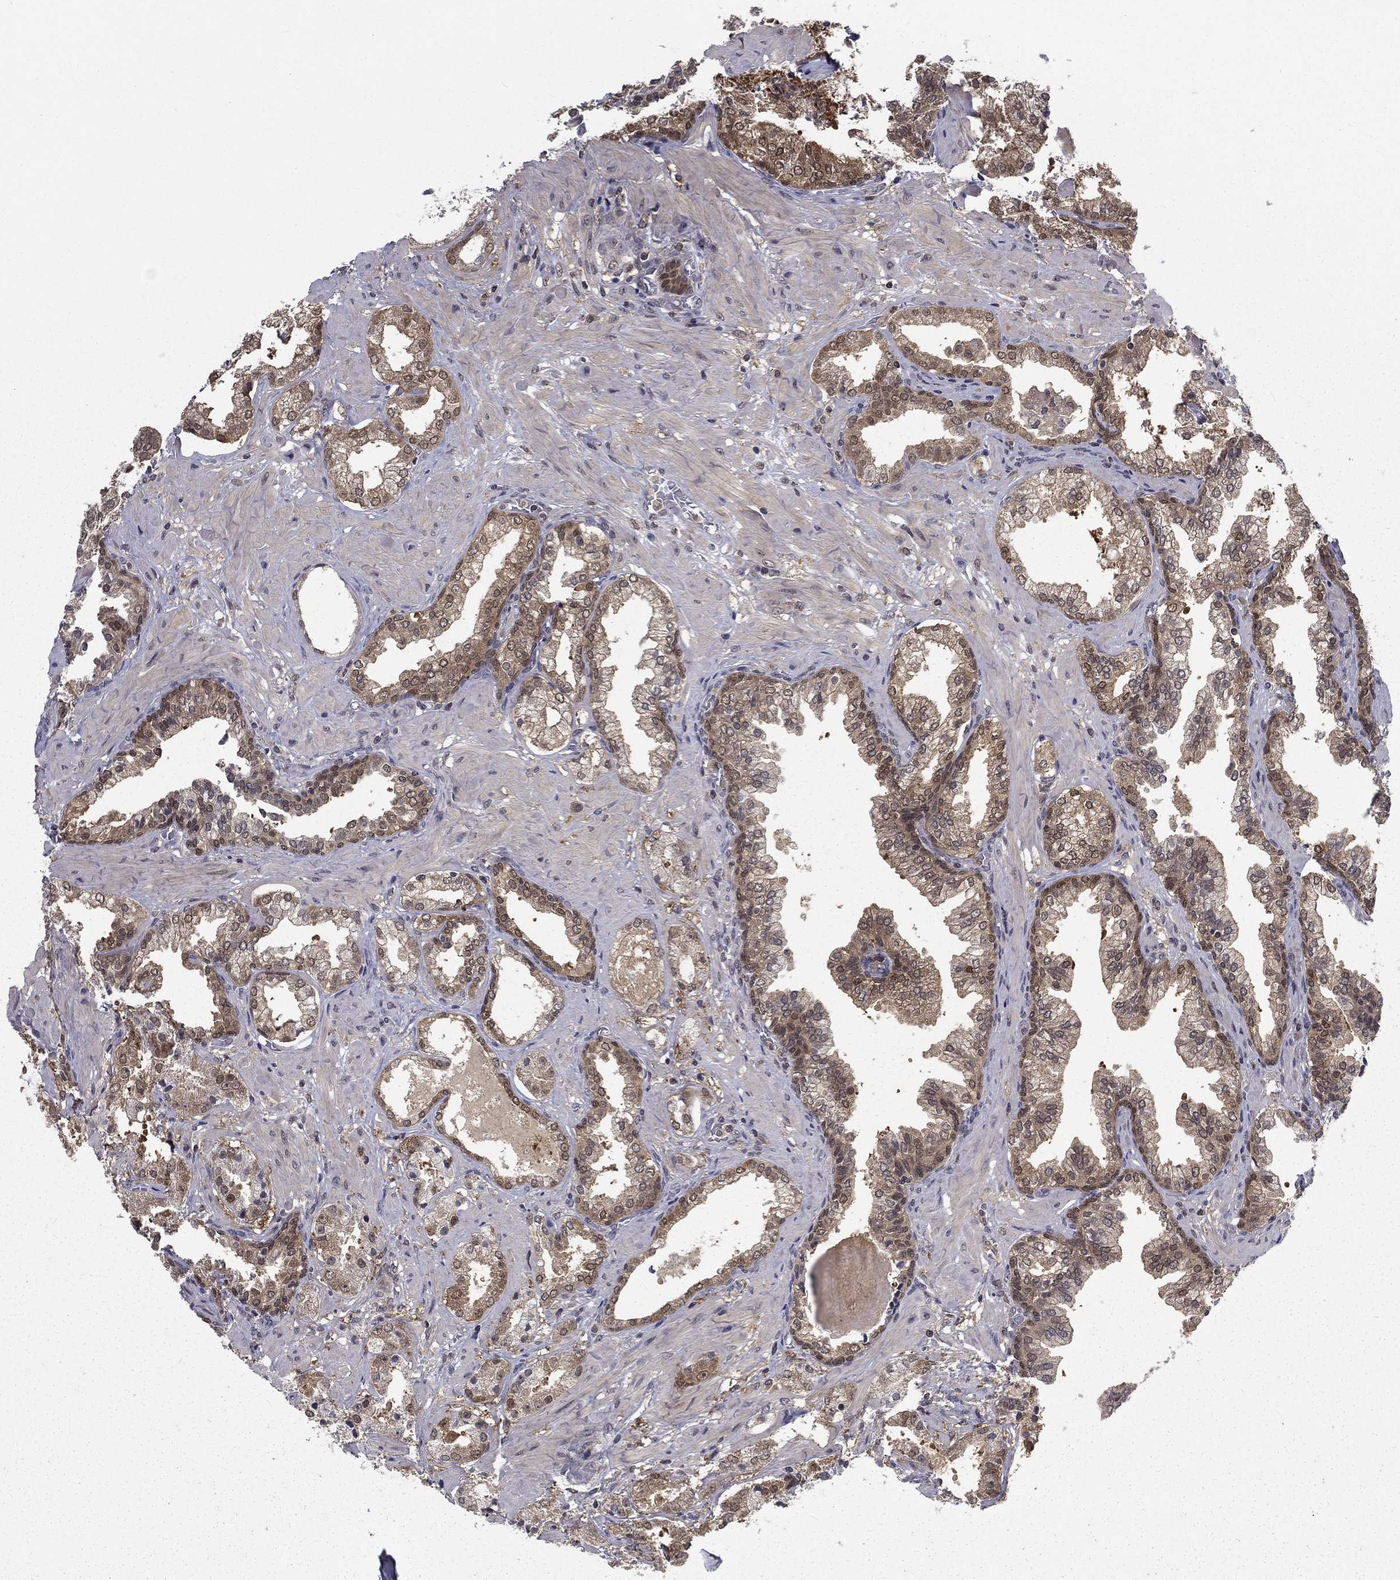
{"staining": {"intensity": "strong", "quantity": "25%-75%", "location": "cytoplasmic/membranous,nuclear"}, "tissue": "prostate cancer", "cell_type": "Tumor cells", "image_type": "cancer", "snomed": [{"axis": "morphology", "description": "Adenocarcinoma, NOS"}, {"axis": "topography", "description": "Prostate and seminal vesicle, NOS"}, {"axis": "topography", "description": "Prostate"}], "caption": "Immunohistochemistry (IHC) of human adenocarcinoma (prostate) demonstrates high levels of strong cytoplasmic/membranous and nuclear staining in about 25%-75% of tumor cells.", "gene": "NIT2", "patient": {"sex": "male", "age": 44}}